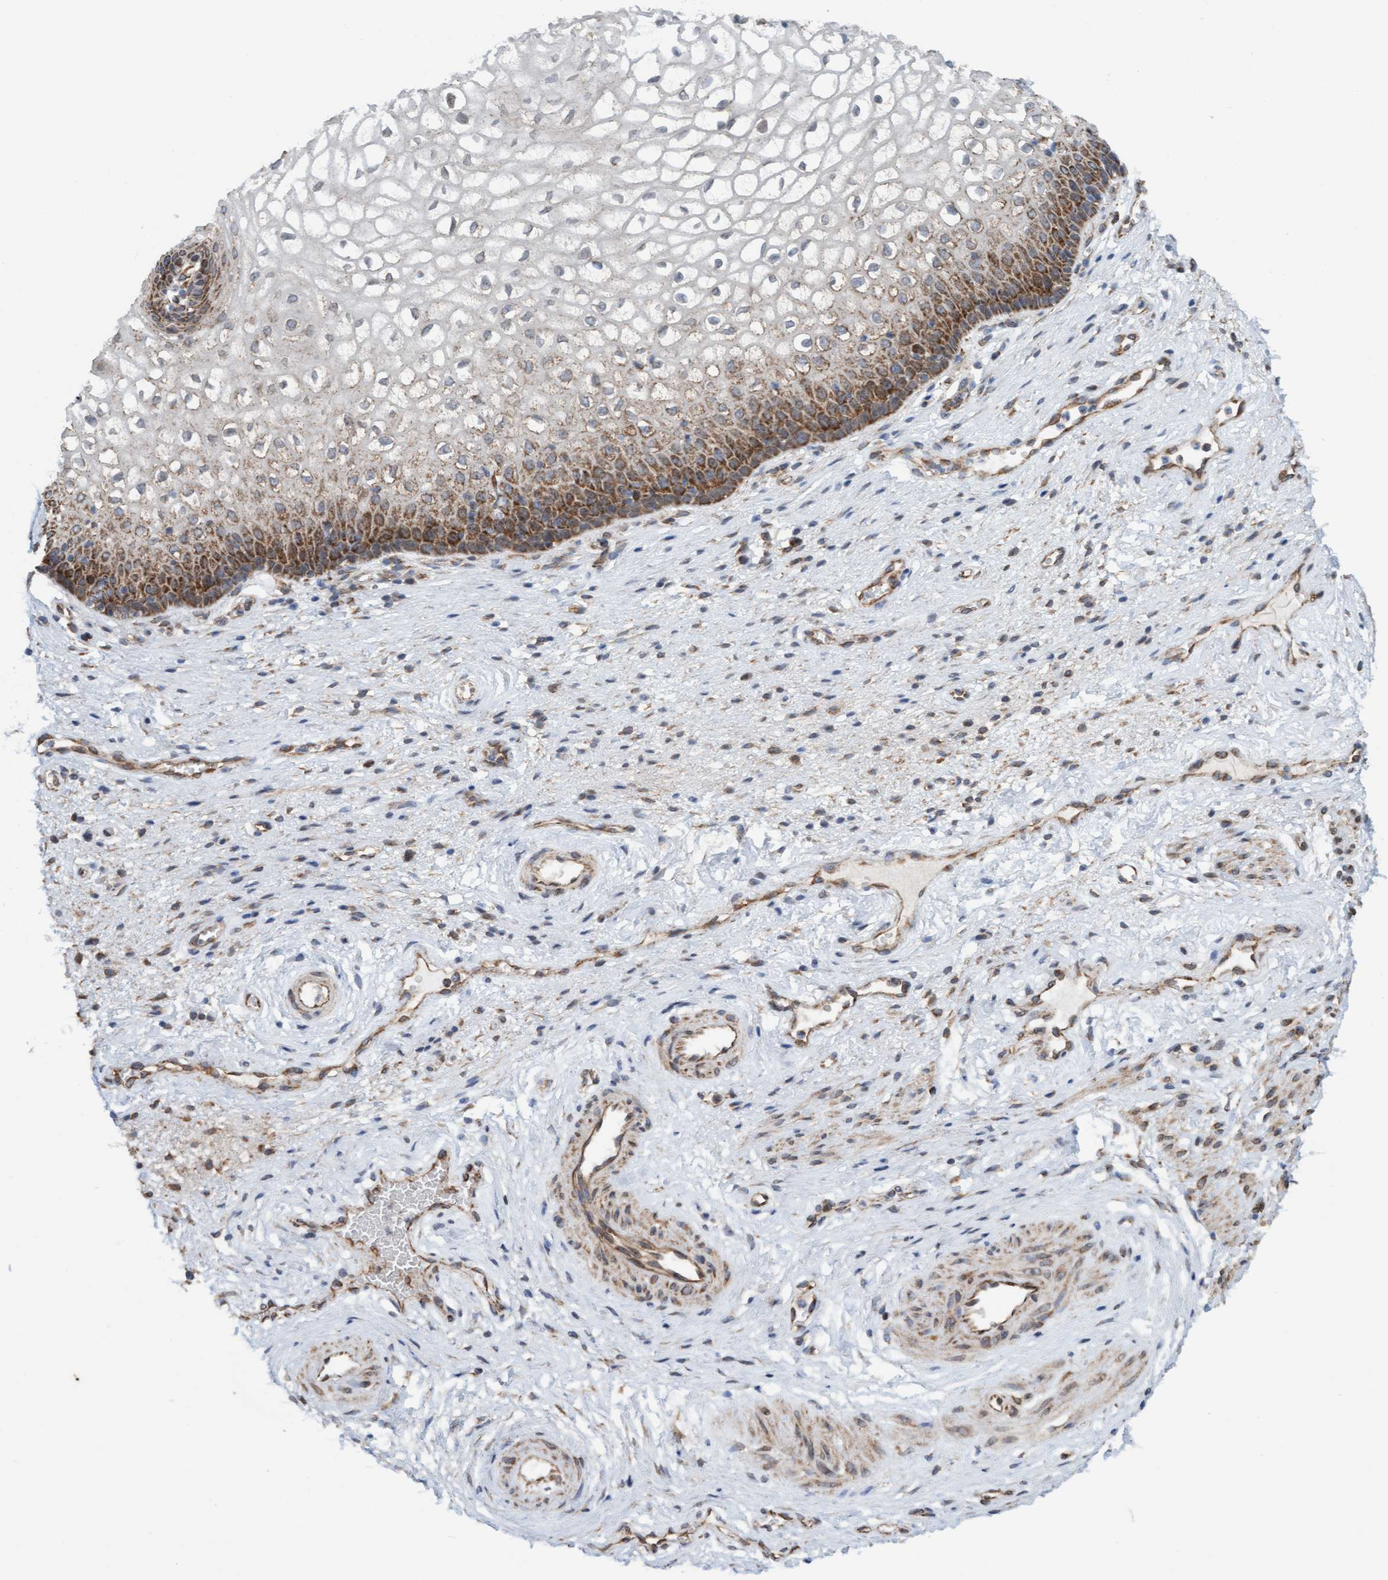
{"staining": {"intensity": "moderate", "quantity": "25%-75%", "location": "cytoplasmic/membranous"}, "tissue": "vagina", "cell_type": "Squamous epithelial cells", "image_type": "normal", "snomed": [{"axis": "morphology", "description": "Normal tissue, NOS"}, {"axis": "topography", "description": "Vagina"}], "caption": "A brown stain labels moderate cytoplasmic/membranous staining of a protein in squamous epithelial cells of normal human vagina. (DAB IHC, brown staining for protein, blue staining for nuclei).", "gene": "MRPS23", "patient": {"sex": "female", "age": 34}}